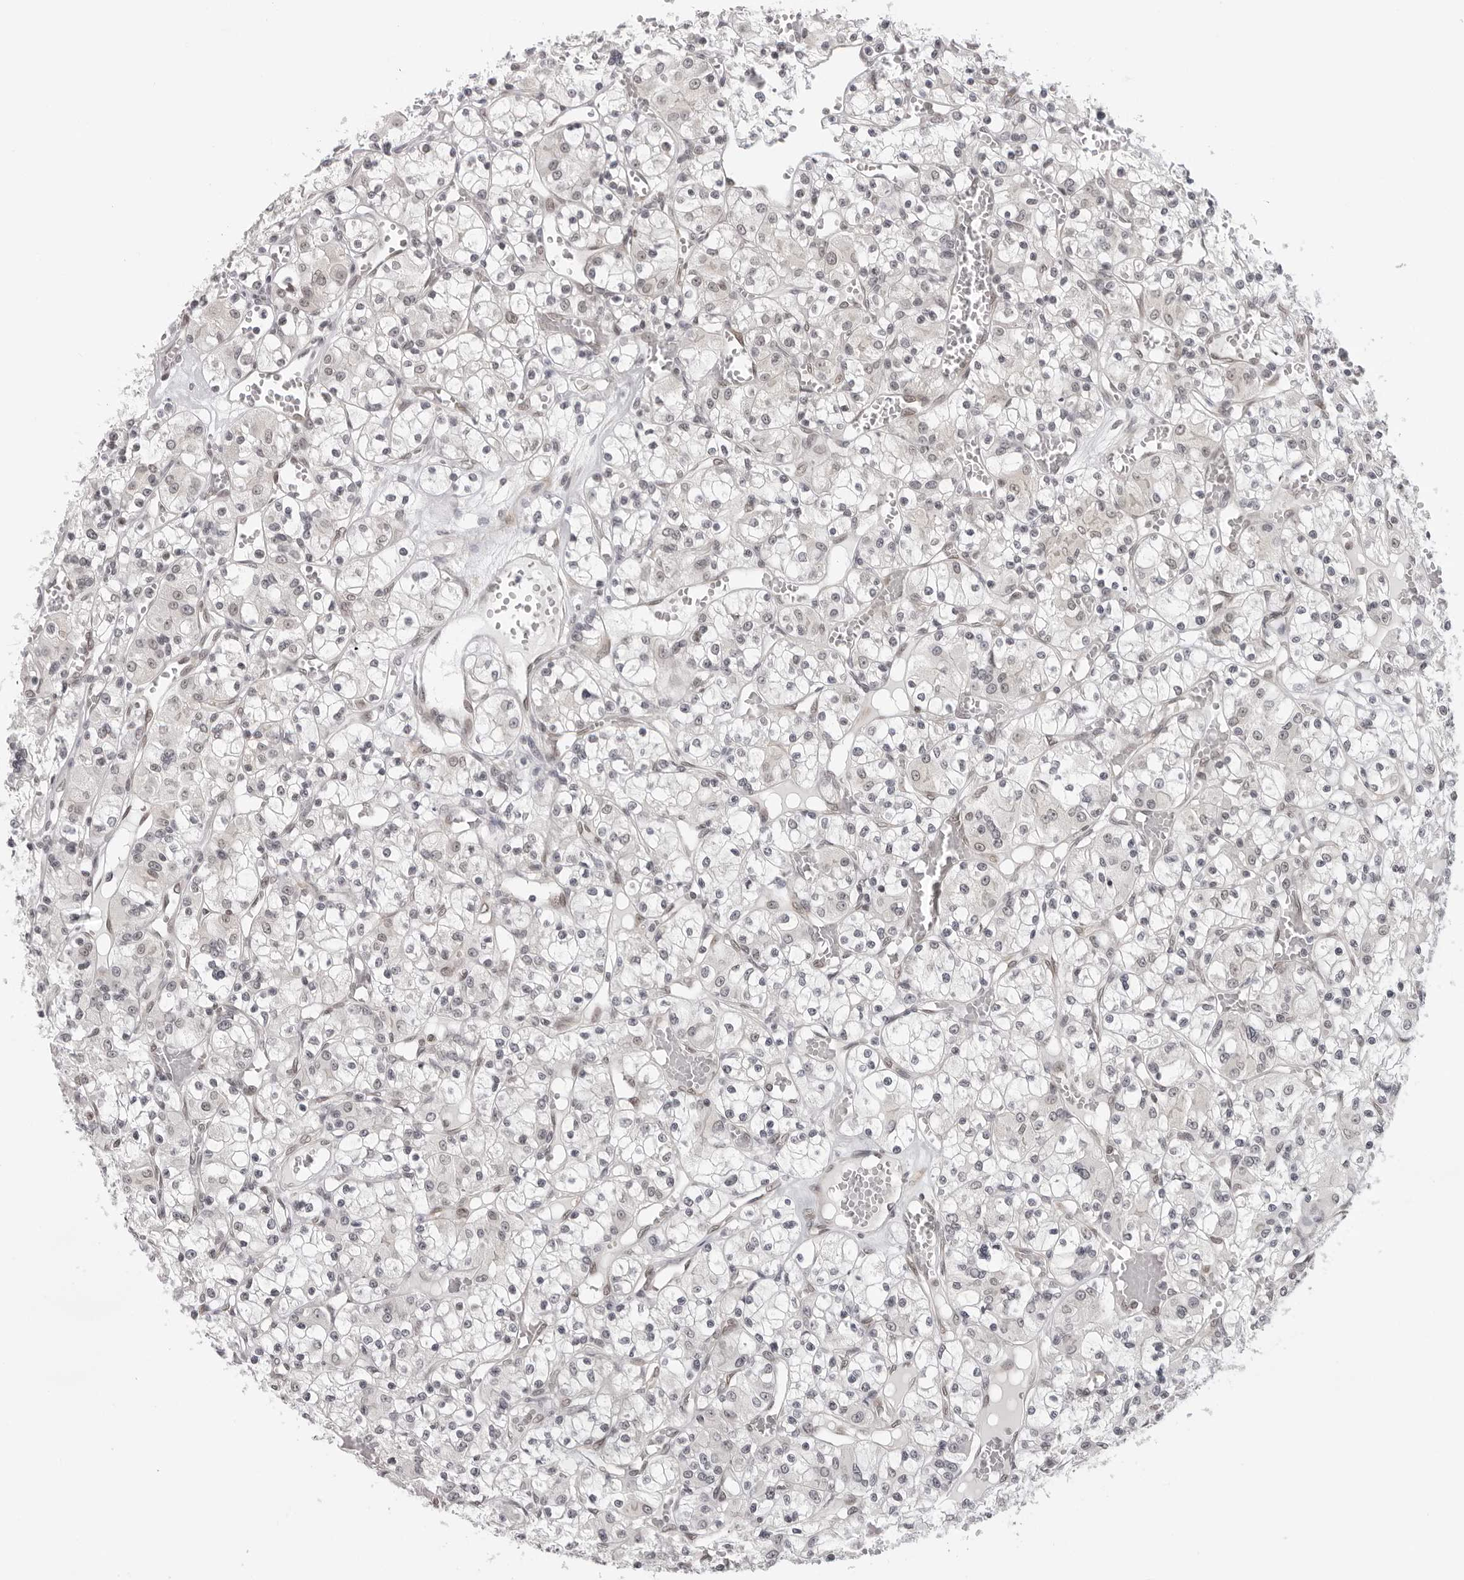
{"staining": {"intensity": "negative", "quantity": "none", "location": "none"}, "tissue": "renal cancer", "cell_type": "Tumor cells", "image_type": "cancer", "snomed": [{"axis": "morphology", "description": "Adenocarcinoma, NOS"}, {"axis": "topography", "description": "Kidney"}], "caption": "Immunohistochemistry (IHC) photomicrograph of neoplastic tissue: renal cancer (adenocarcinoma) stained with DAB (3,3'-diaminobenzidine) demonstrates no significant protein positivity in tumor cells.", "gene": "CASP7", "patient": {"sex": "female", "age": 59}}